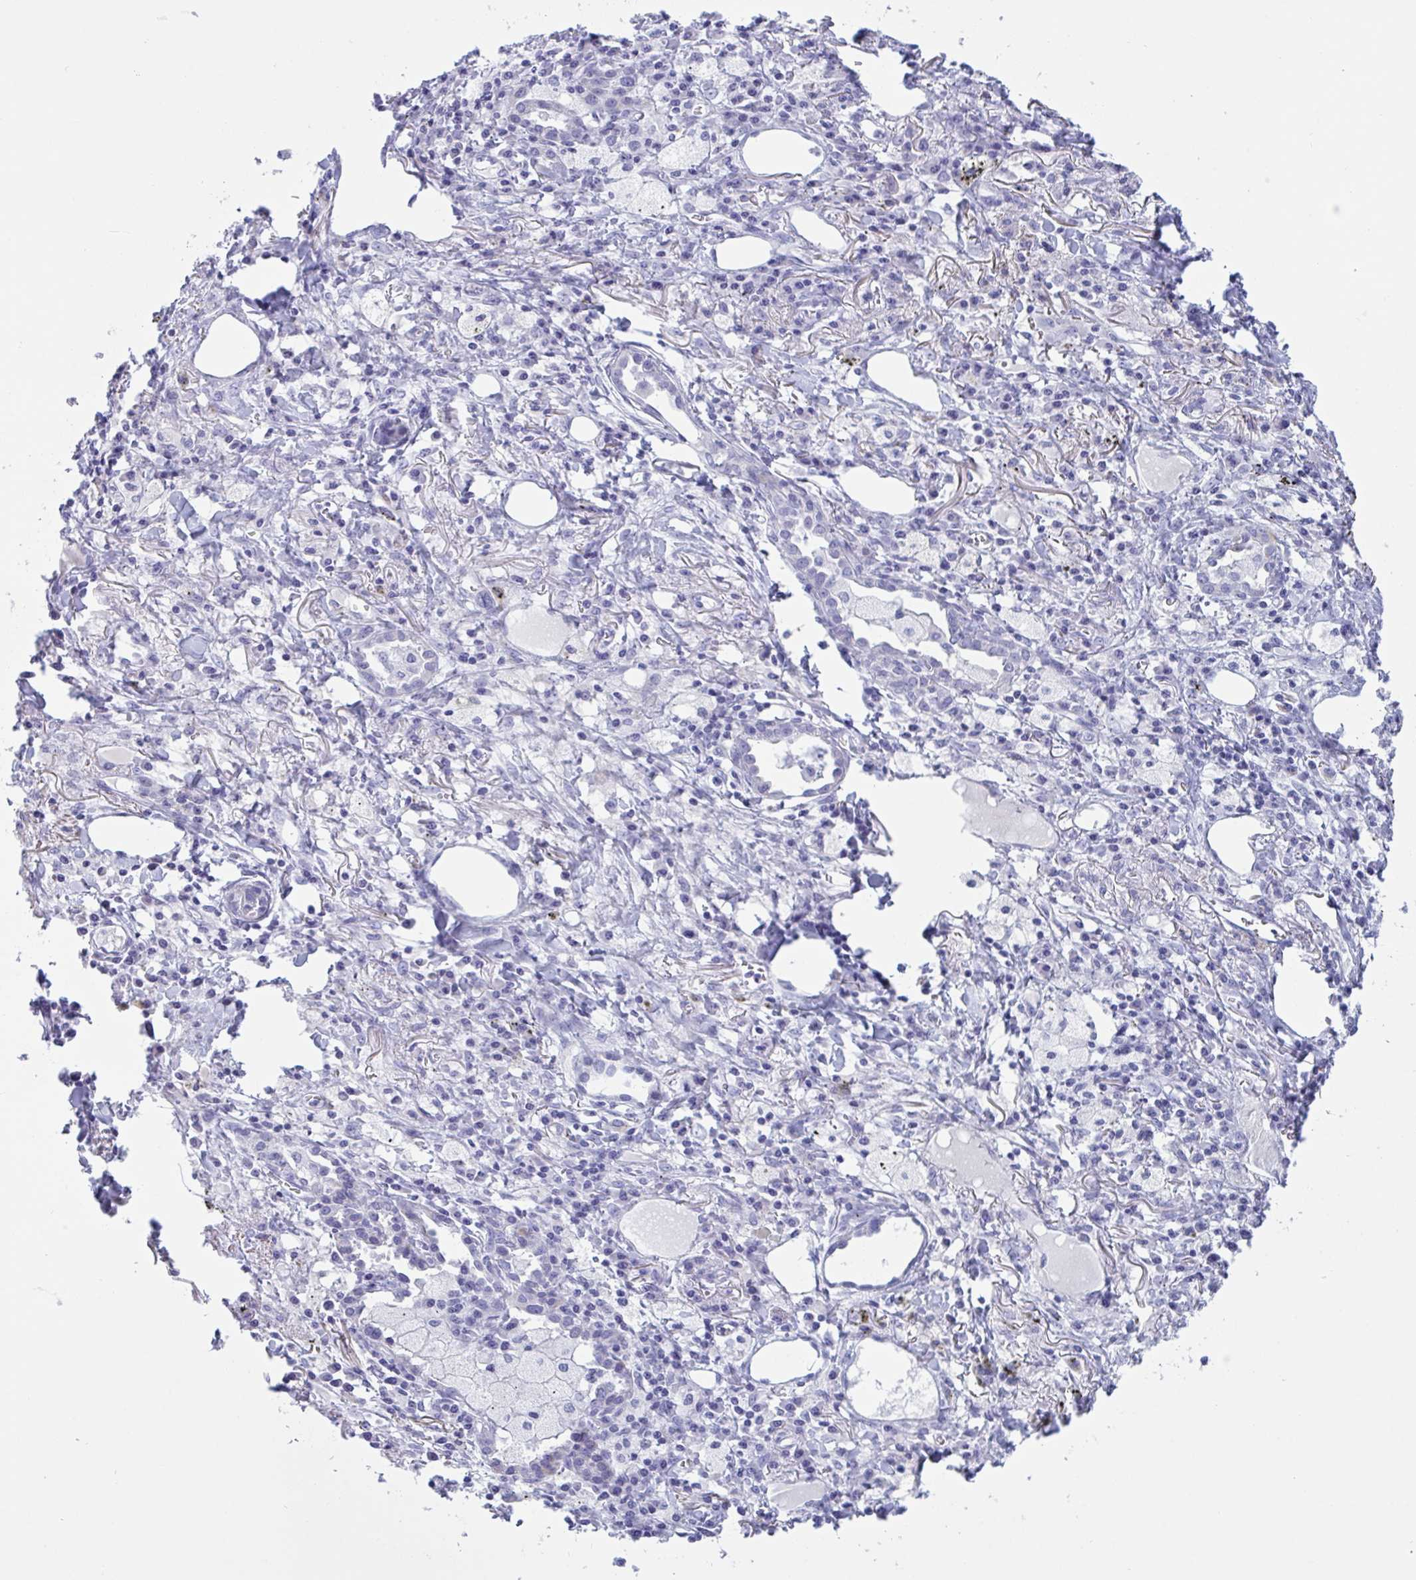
{"staining": {"intensity": "negative", "quantity": "none", "location": "none"}, "tissue": "lung cancer", "cell_type": "Tumor cells", "image_type": "cancer", "snomed": [{"axis": "morphology", "description": "Squamous cell carcinoma, NOS"}, {"axis": "topography", "description": "Lung"}], "caption": "Lung cancer (squamous cell carcinoma) was stained to show a protein in brown. There is no significant staining in tumor cells. The staining was performed using DAB (3,3'-diaminobenzidine) to visualize the protein expression in brown, while the nuclei were stained in blue with hematoxylin (Magnification: 20x).", "gene": "OXLD1", "patient": {"sex": "male", "age": 74}}